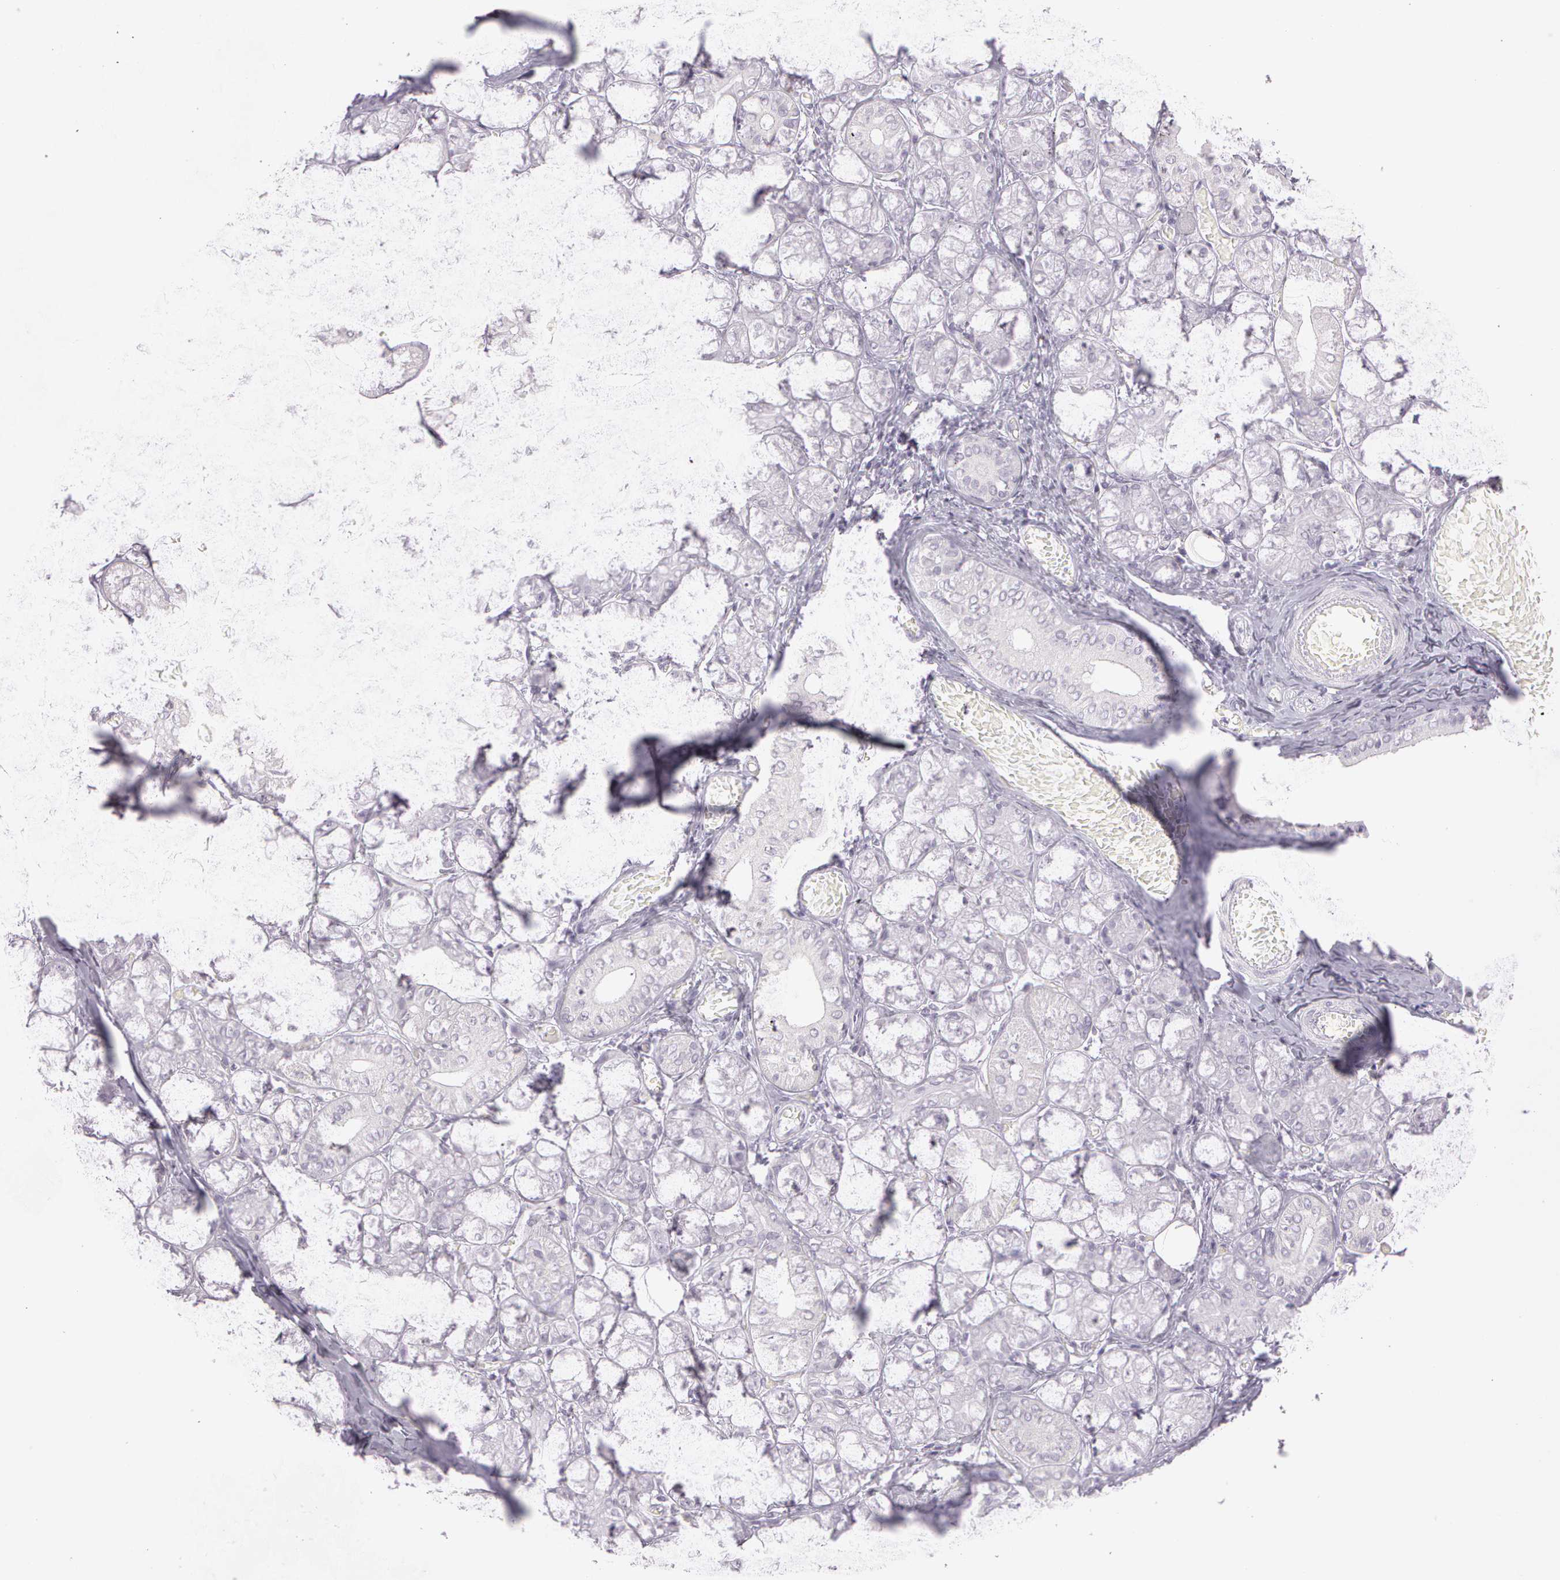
{"staining": {"intensity": "negative", "quantity": "none", "location": "none"}, "tissue": "salivary gland", "cell_type": "Glandular cells", "image_type": "normal", "snomed": [{"axis": "morphology", "description": "Normal tissue, NOS"}, {"axis": "topography", "description": "Salivary gland"}], "caption": "A high-resolution micrograph shows IHC staining of unremarkable salivary gland, which shows no significant staining in glandular cells.", "gene": "OTC", "patient": {"sex": "female", "age": 24}}